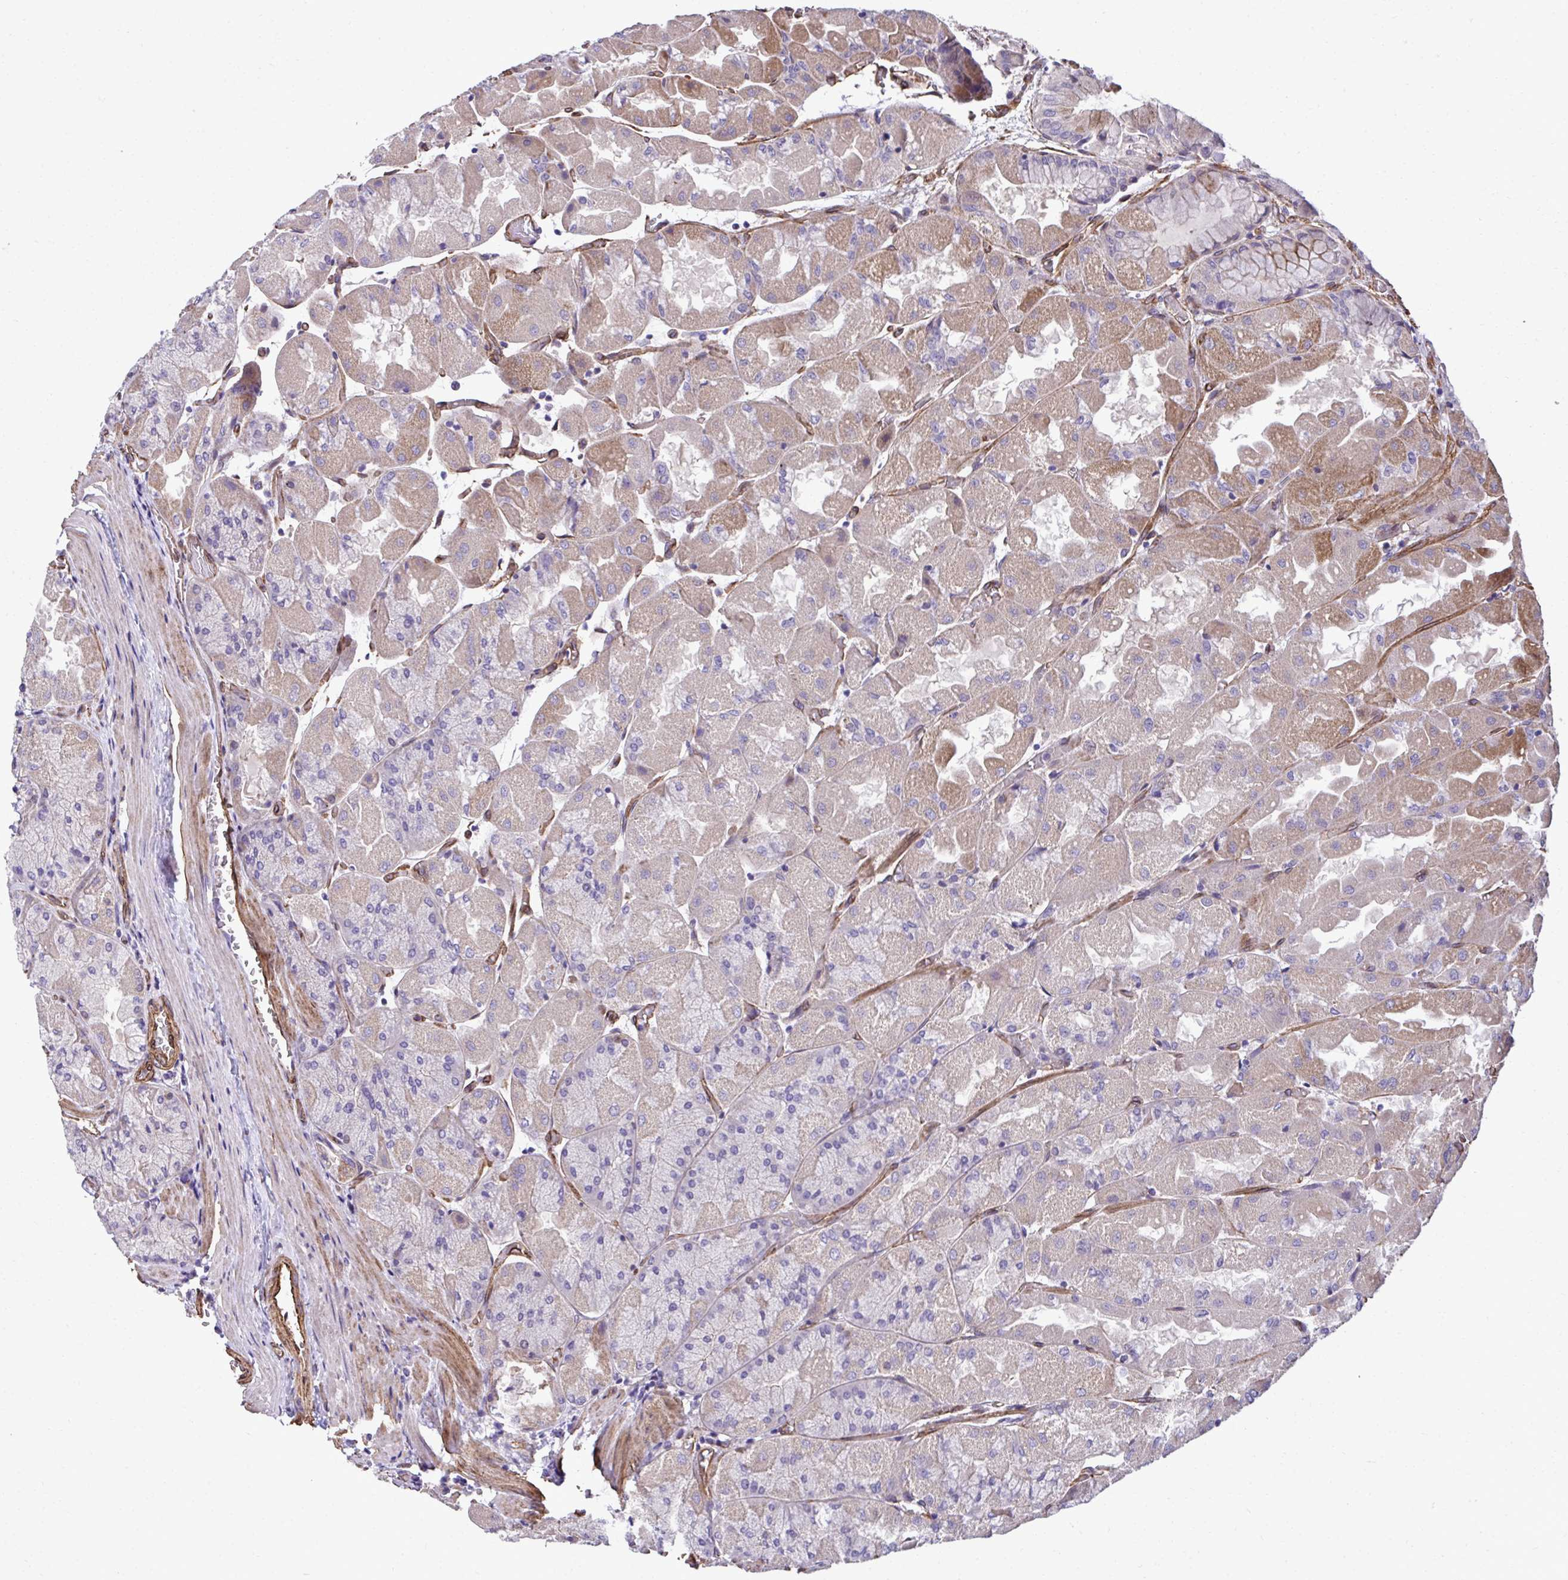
{"staining": {"intensity": "moderate", "quantity": "<25%", "location": "cytoplasmic/membranous"}, "tissue": "stomach", "cell_type": "Glandular cells", "image_type": "normal", "snomed": [{"axis": "morphology", "description": "Normal tissue, NOS"}, {"axis": "topography", "description": "Stomach"}], "caption": "Stomach stained for a protein shows moderate cytoplasmic/membranous positivity in glandular cells. The protein of interest is stained brown, and the nuclei are stained in blue (DAB (3,3'-diaminobenzidine) IHC with brightfield microscopy, high magnification).", "gene": "TRIM52", "patient": {"sex": "female", "age": 61}}